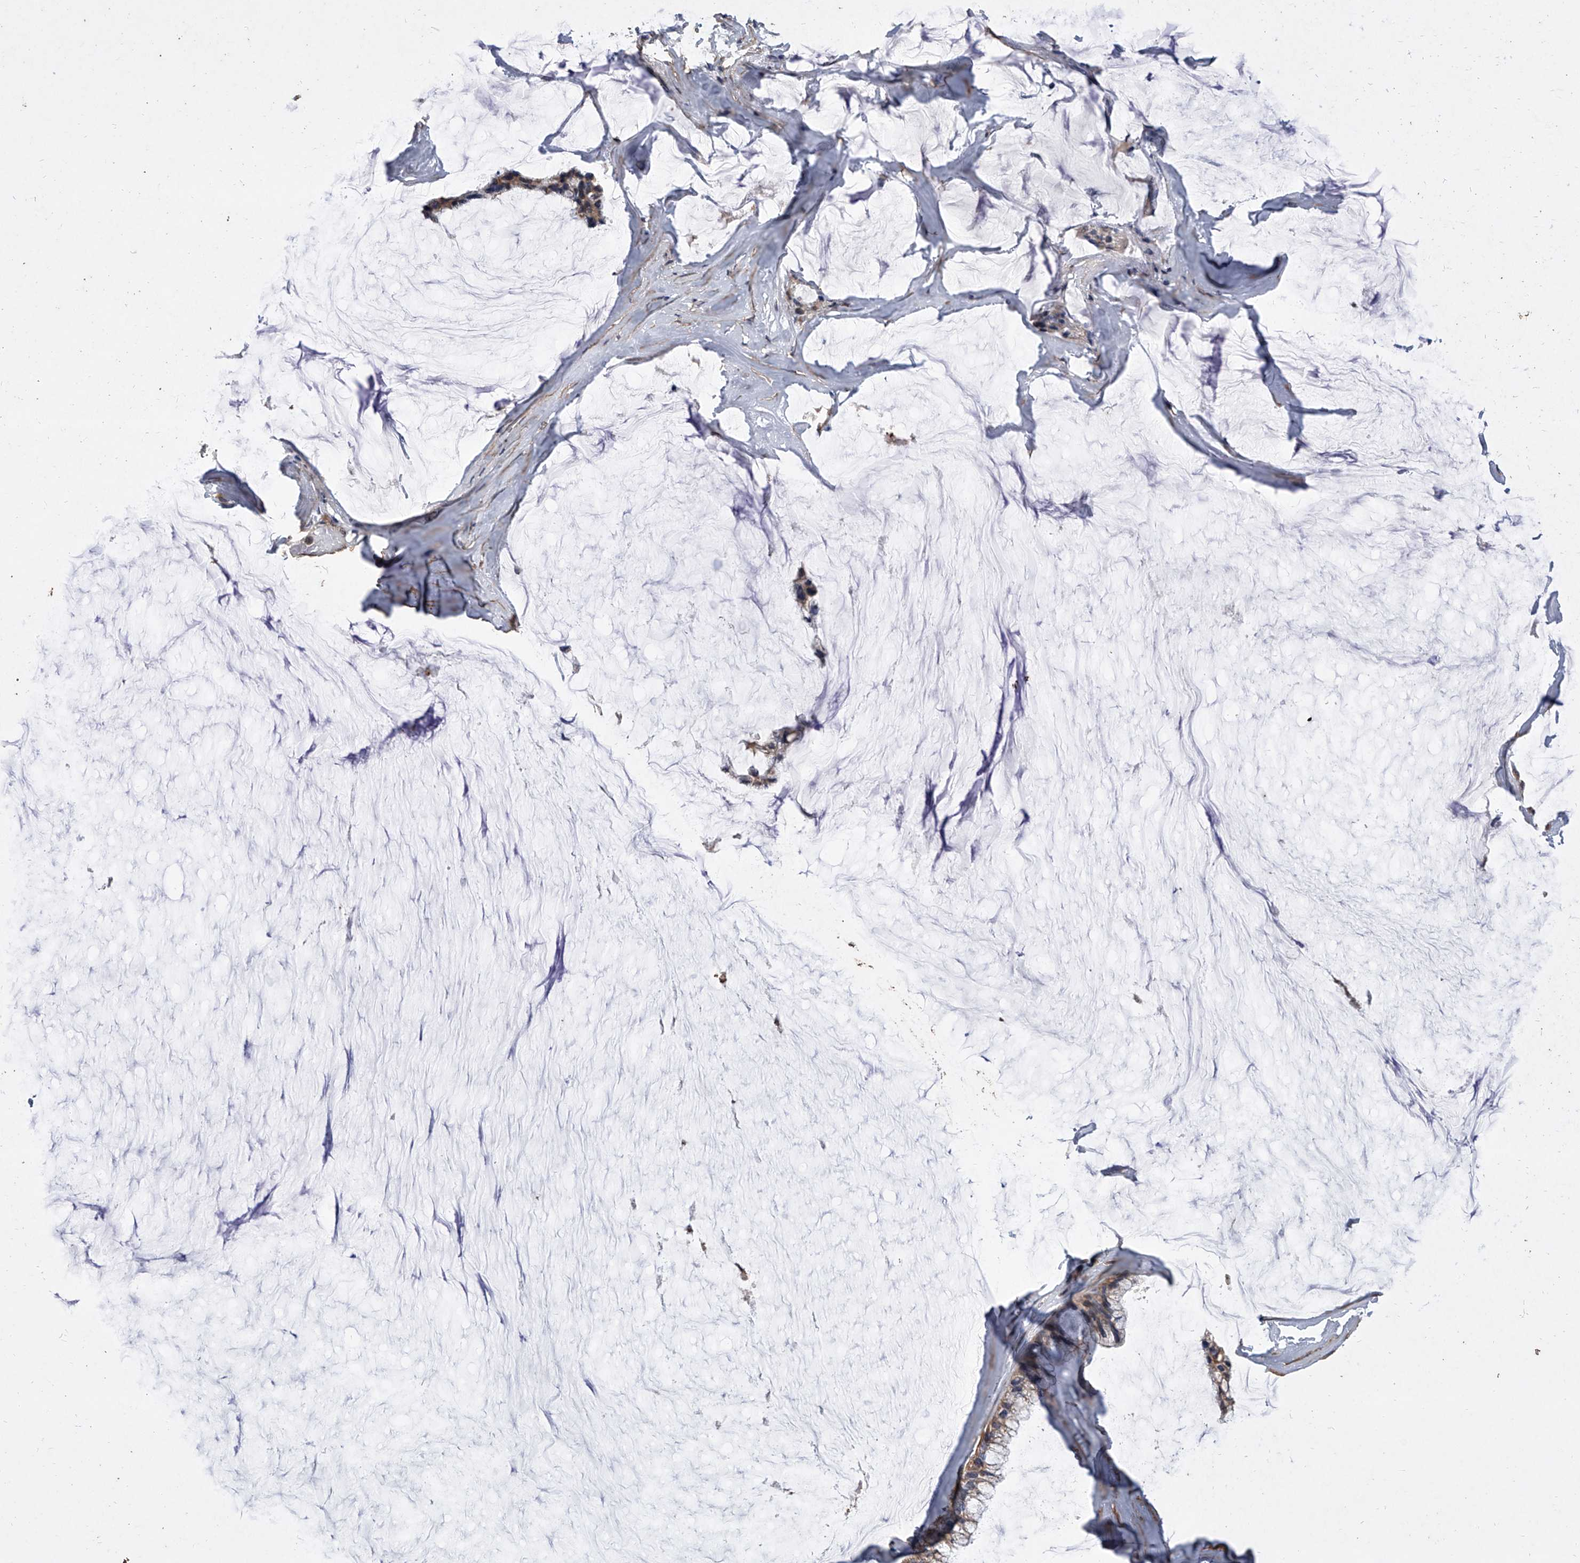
{"staining": {"intensity": "moderate", "quantity": ">75%", "location": "cytoplasmic/membranous"}, "tissue": "ovarian cancer", "cell_type": "Tumor cells", "image_type": "cancer", "snomed": [{"axis": "morphology", "description": "Cystadenocarcinoma, mucinous, NOS"}, {"axis": "topography", "description": "Ovary"}], "caption": "Moderate cytoplasmic/membranous protein expression is appreciated in about >75% of tumor cells in ovarian cancer (mucinous cystadenocarcinoma). The protein of interest is shown in brown color, while the nuclei are stained blue.", "gene": "MRPL28", "patient": {"sex": "female", "age": 39}}